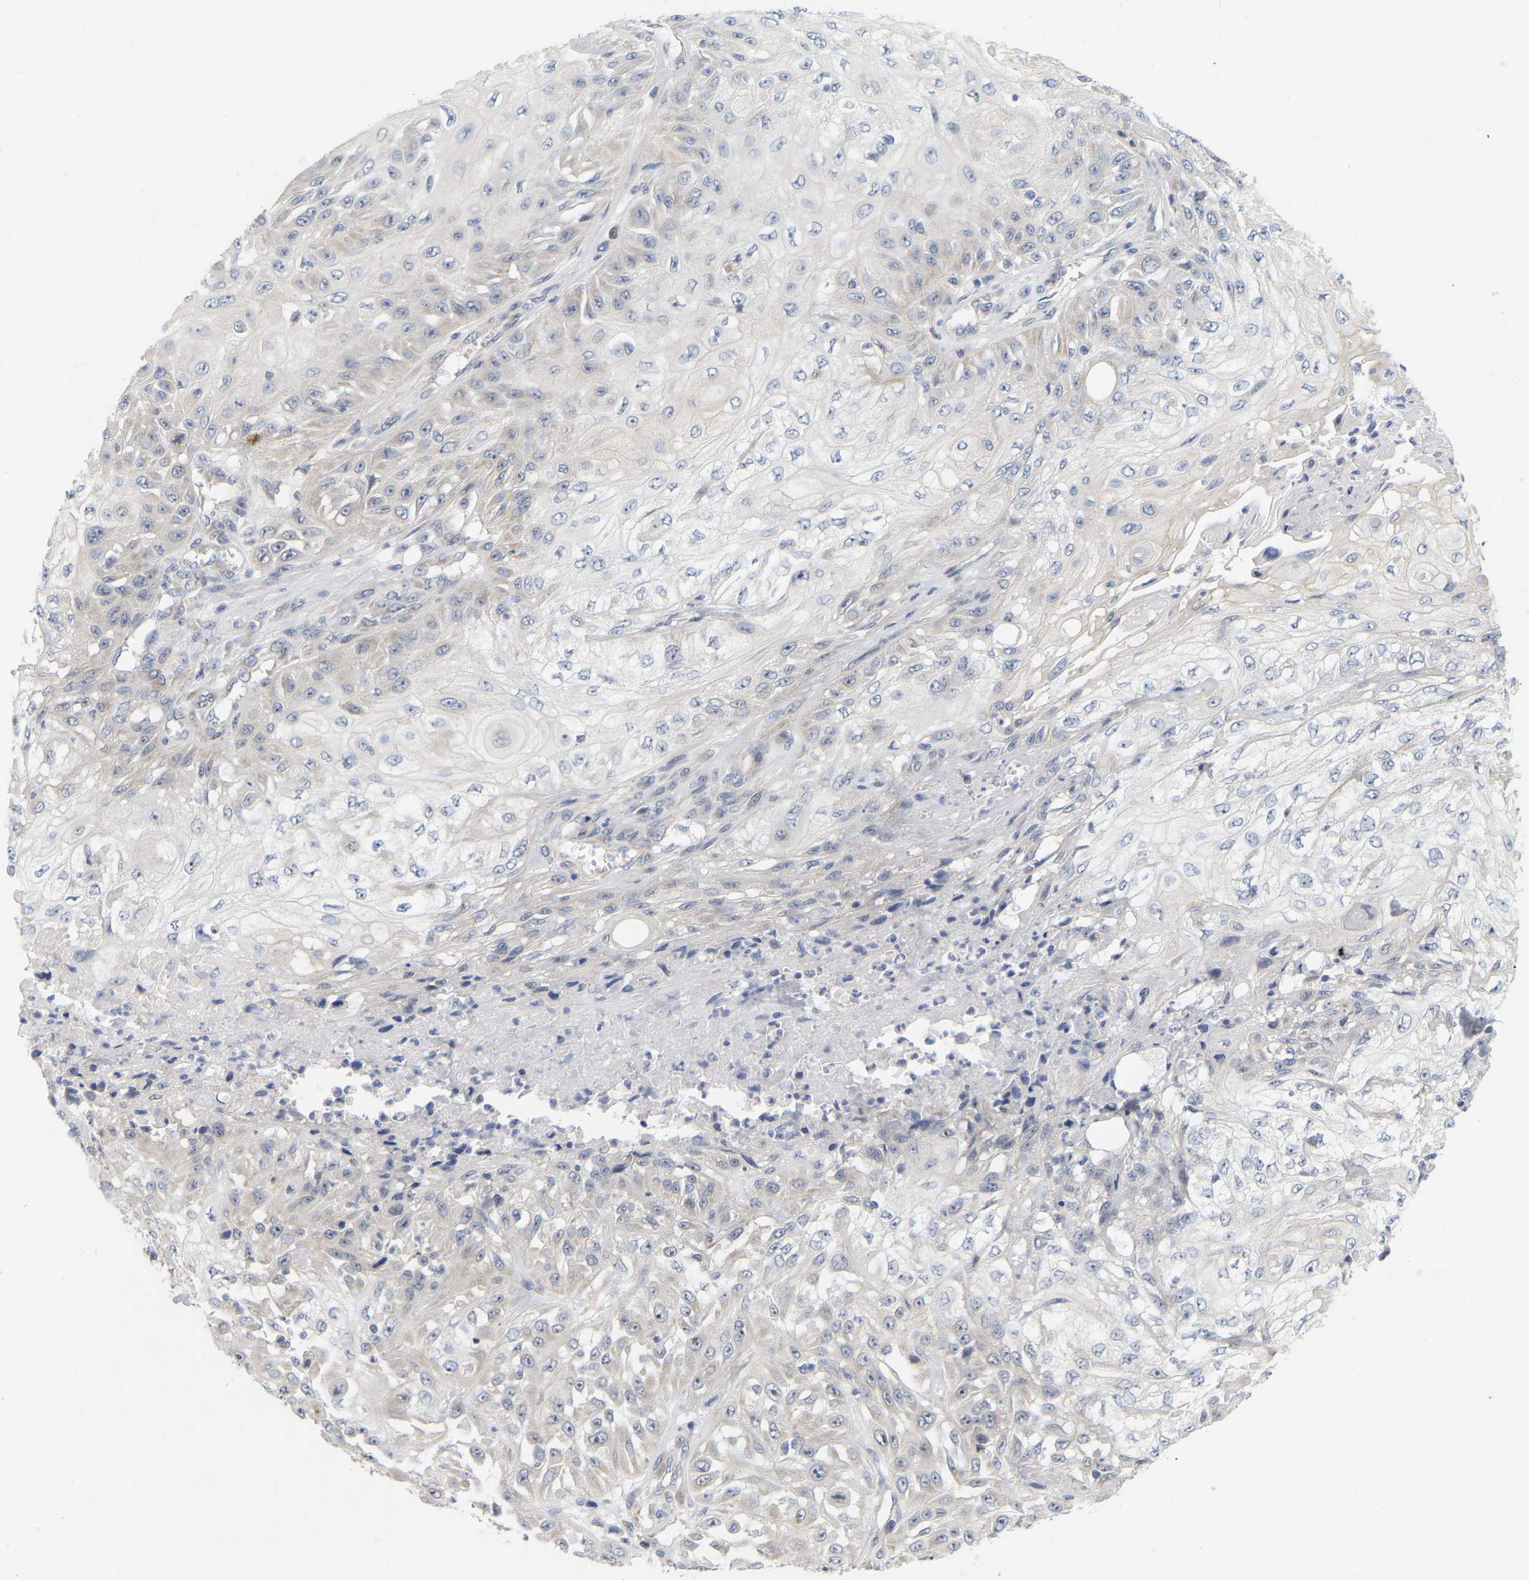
{"staining": {"intensity": "weak", "quantity": "<25%", "location": "nuclear"}, "tissue": "skin cancer", "cell_type": "Tumor cells", "image_type": "cancer", "snomed": [{"axis": "morphology", "description": "Squamous cell carcinoma, NOS"}, {"axis": "morphology", "description": "Squamous cell carcinoma, metastatic, NOS"}, {"axis": "topography", "description": "Skin"}, {"axis": "topography", "description": "Lymph node"}], "caption": "Immunohistochemistry histopathology image of neoplastic tissue: human metastatic squamous cell carcinoma (skin) stained with DAB exhibits no significant protein positivity in tumor cells.", "gene": "MINDY4", "patient": {"sex": "male", "age": 75}}